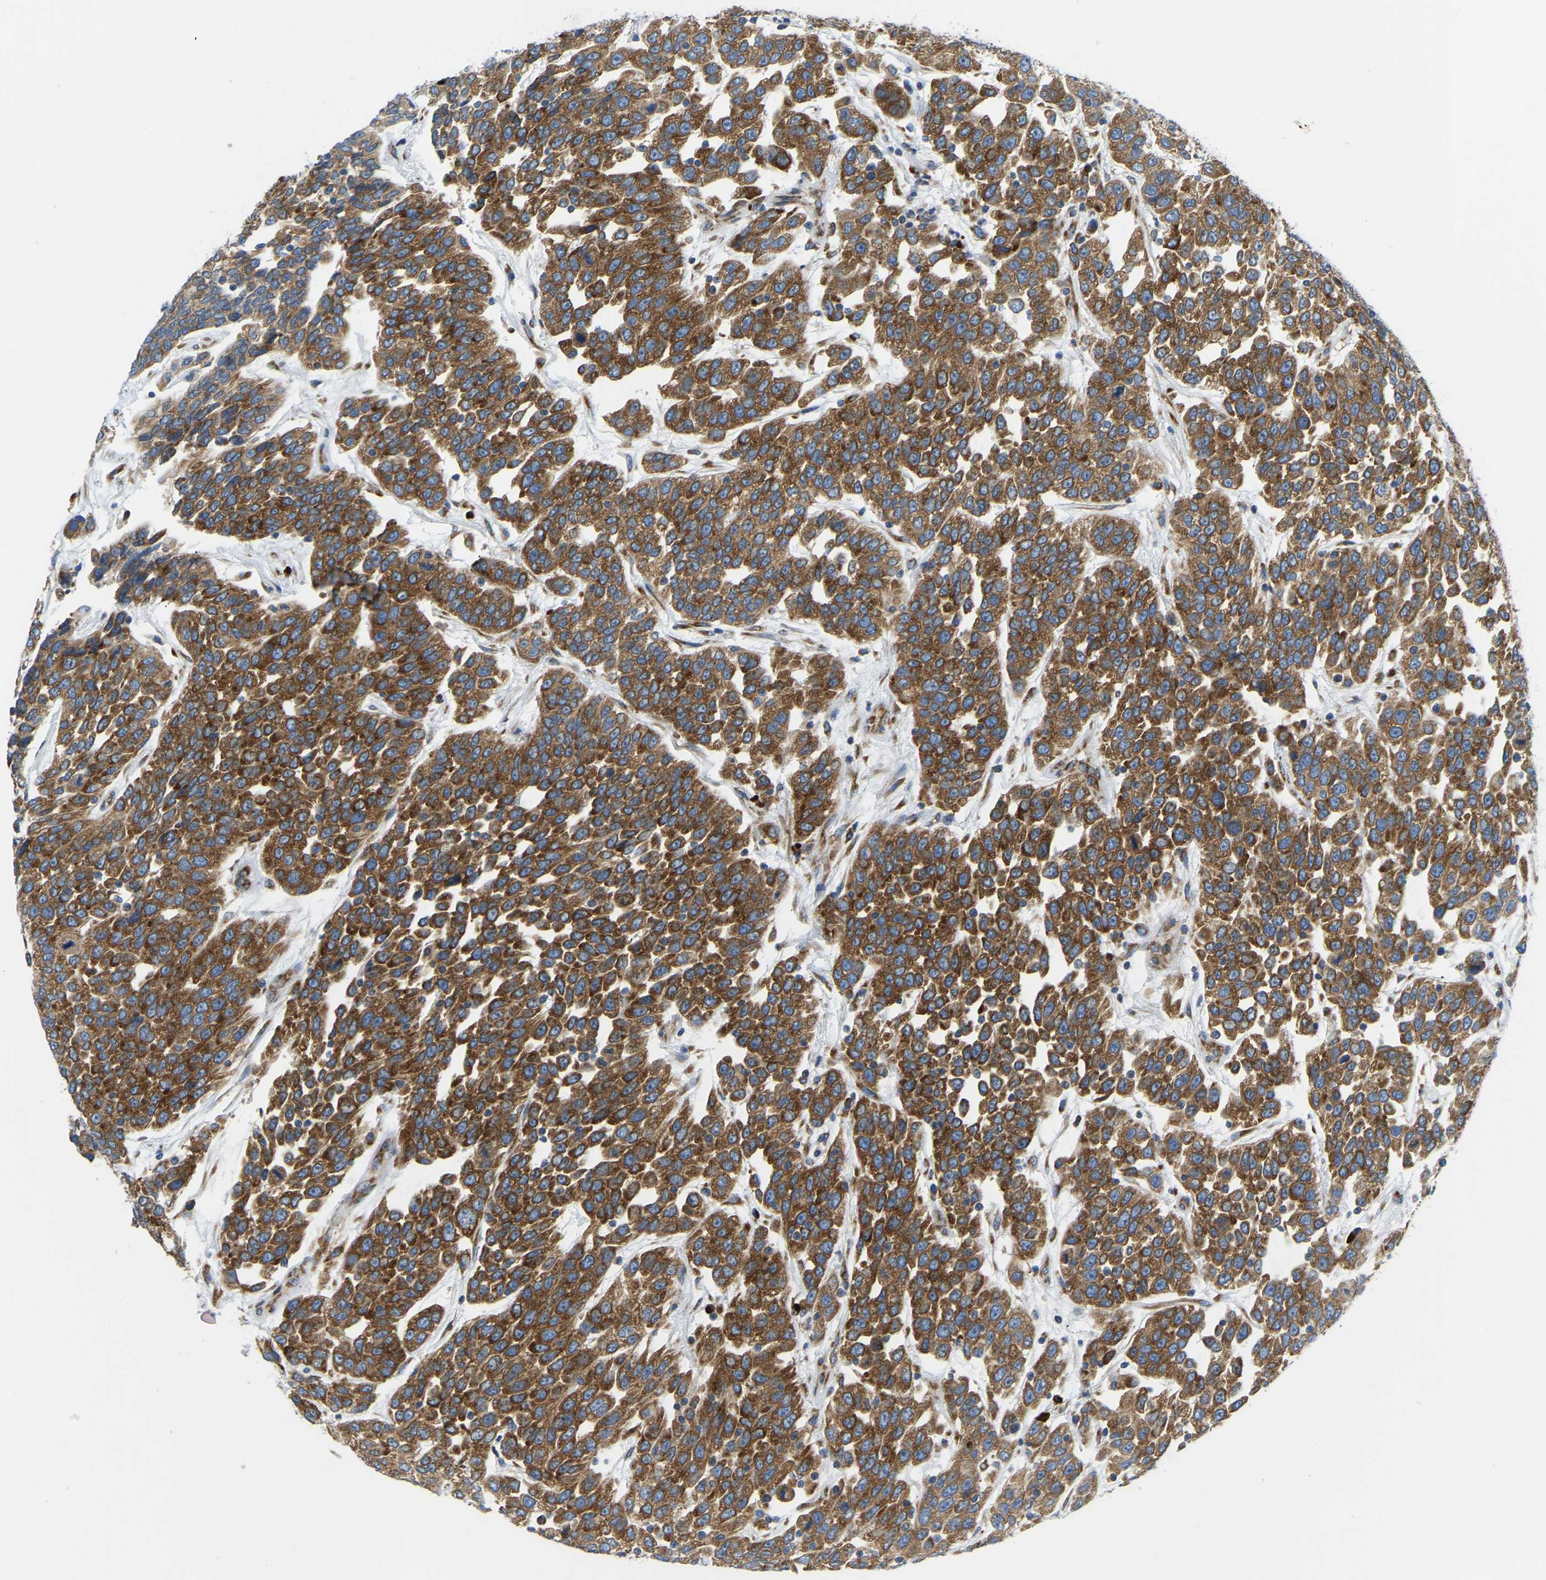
{"staining": {"intensity": "strong", "quantity": ">75%", "location": "cytoplasmic/membranous"}, "tissue": "urothelial cancer", "cell_type": "Tumor cells", "image_type": "cancer", "snomed": [{"axis": "morphology", "description": "Urothelial carcinoma, High grade"}, {"axis": "topography", "description": "Urinary bladder"}], "caption": "Immunohistochemistry (IHC) photomicrograph of human urothelial cancer stained for a protein (brown), which shows high levels of strong cytoplasmic/membranous expression in approximately >75% of tumor cells.", "gene": "SND1", "patient": {"sex": "female", "age": 80}}